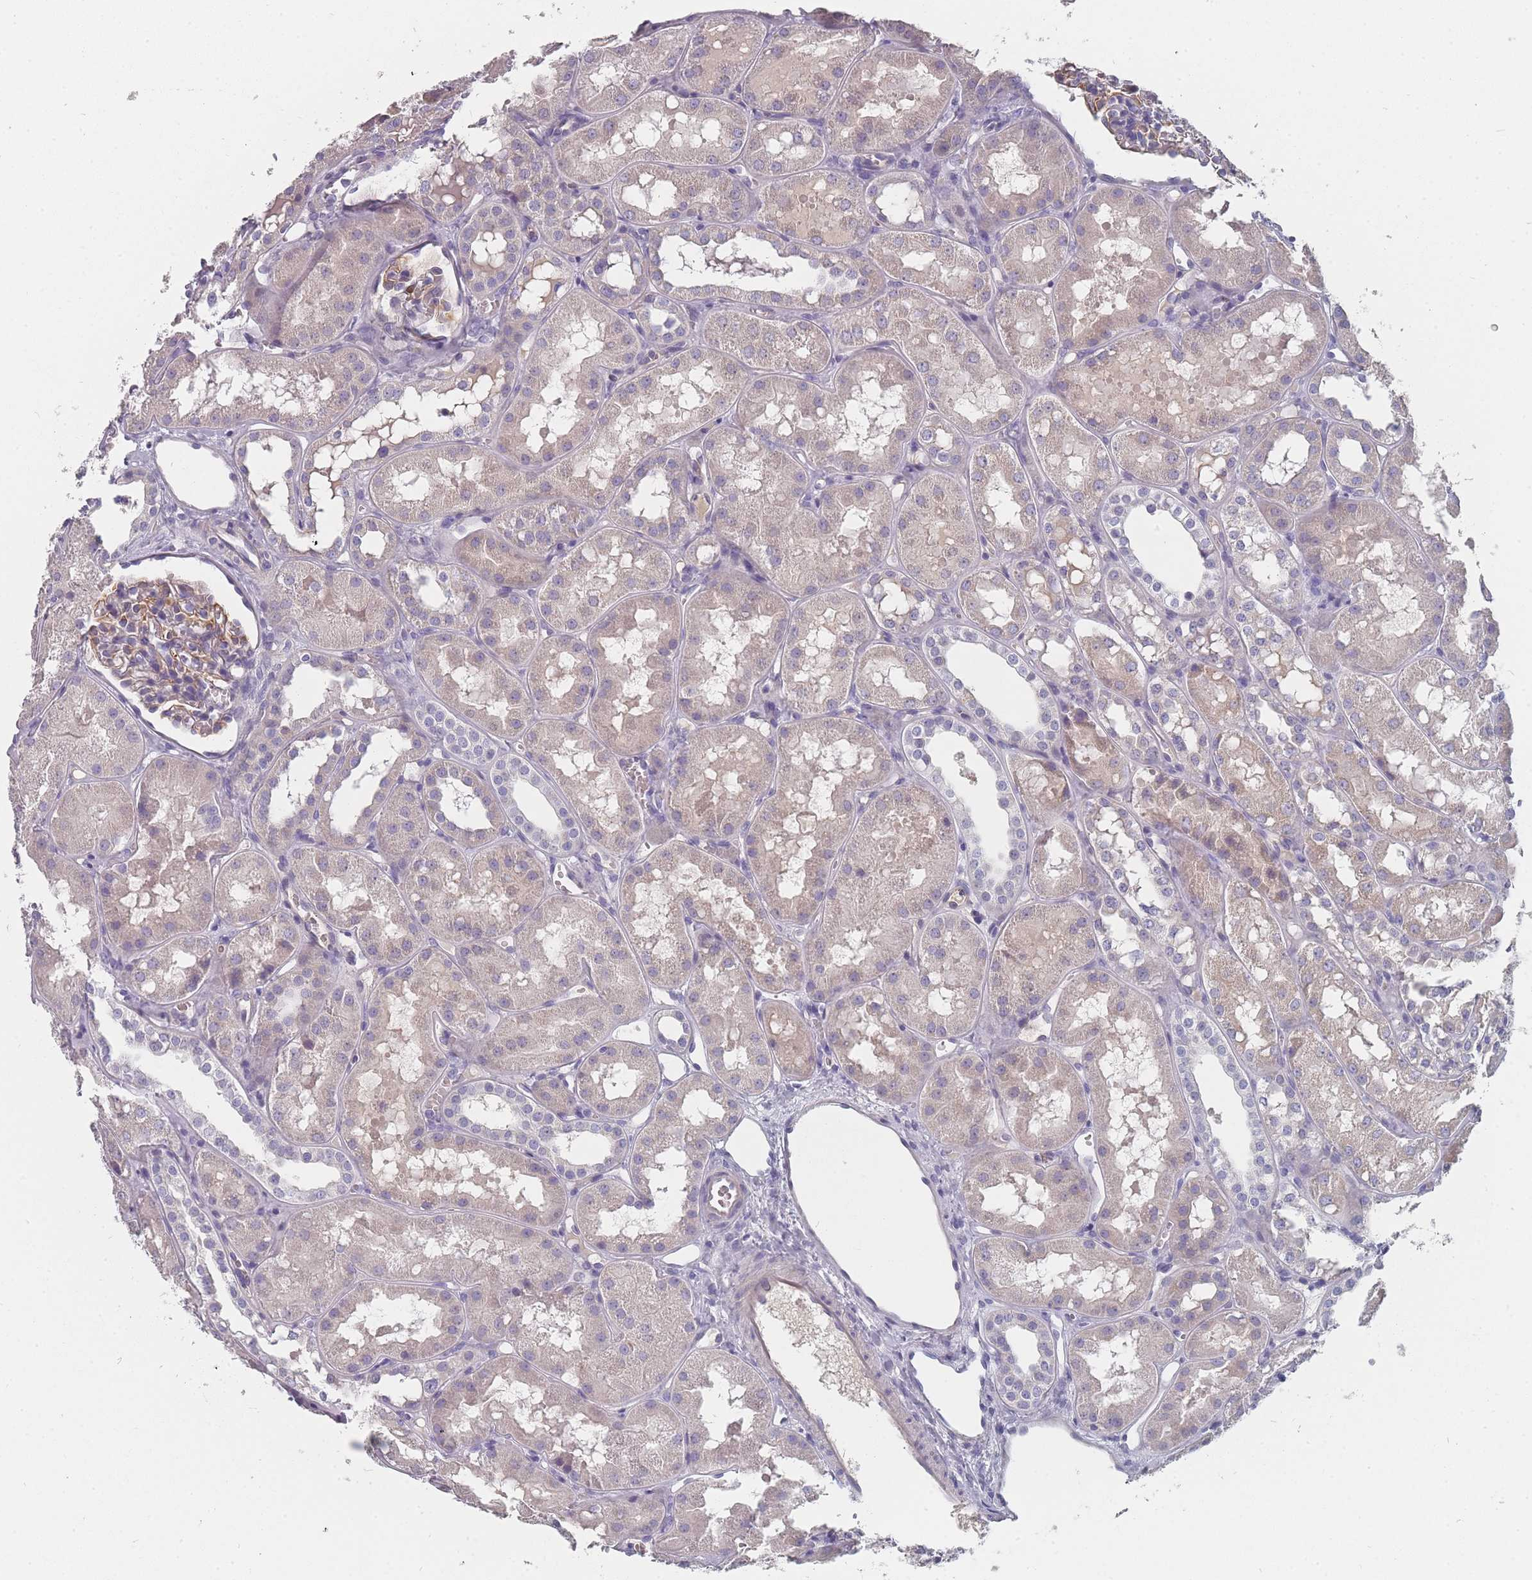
{"staining": {"intensity": "negative", "quantity": "none", "location": "none"}, "tissue": "kidney", "cell_type": "Cells in glomeruli", "image_type": "normal", "snomed": [{"axis": "morphology", "description": "Normal tissue, NOS"}, {"axis": "topography", "description": "Kidney"}], "caption": "This is an immunohistochemistry (IHC) histopathology image of unremarkable human kidney. There is no positivity in cells in glomeruli.", "gene": "SLC35E4", "patient": {"sex": "male", "age": 16}}